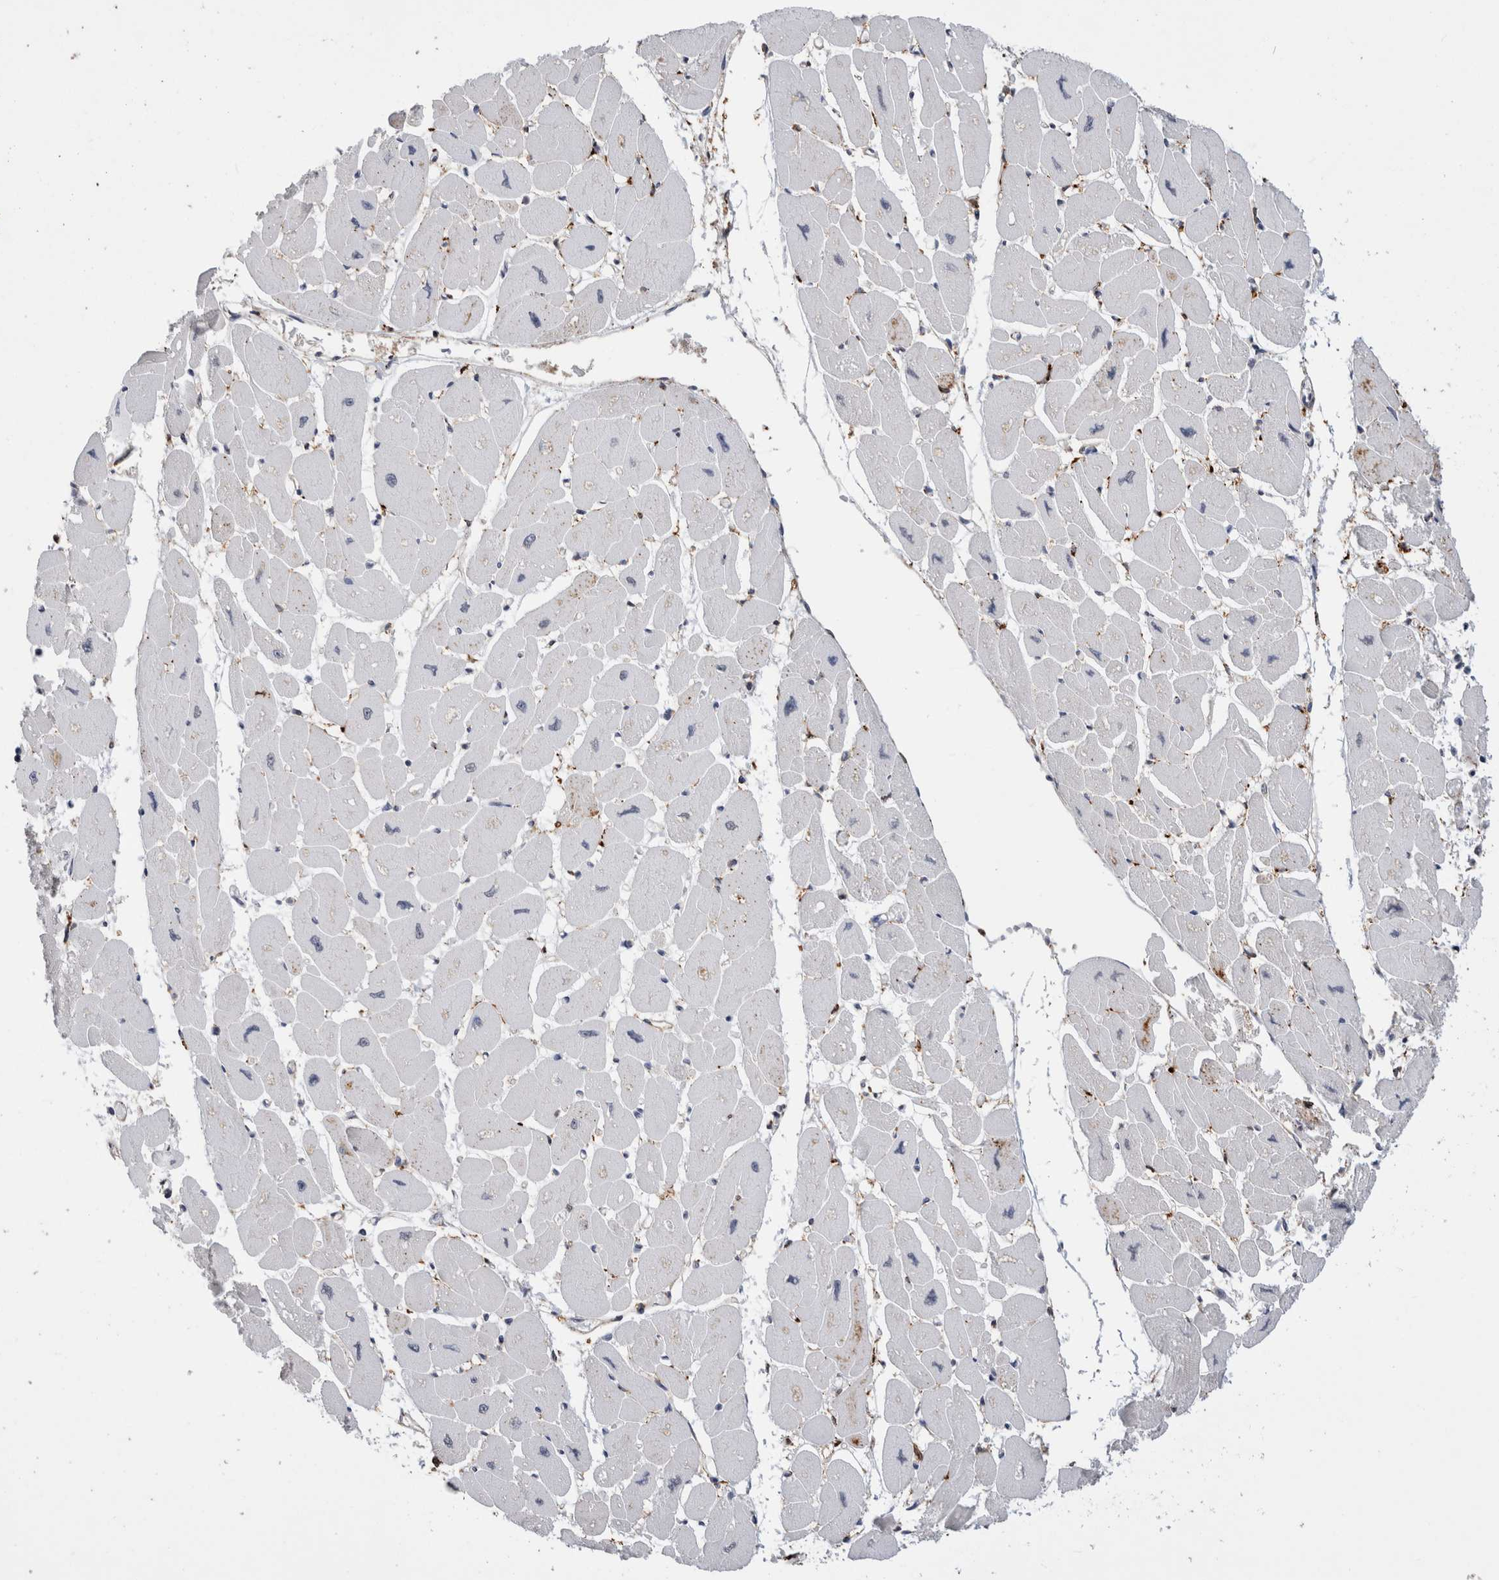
{"staining": {"intensity": "negative", "quantity": "none", "location": "none"}, "tissue": "heart muscle", "cell_type": "Cardiomyocytes", "image_type": "normal", "snomed": [{"axis": "morphology", "description": "Normal tissue, NOS"}, {"axis": "topography", "description": "Heart"}], "caption": "Protein analysis of unremarkable heart muscle displays no significant positivity in cardiomyocytes.", "gene": "CCDC88B", "patient": {"sex": "female", "age": 54}}